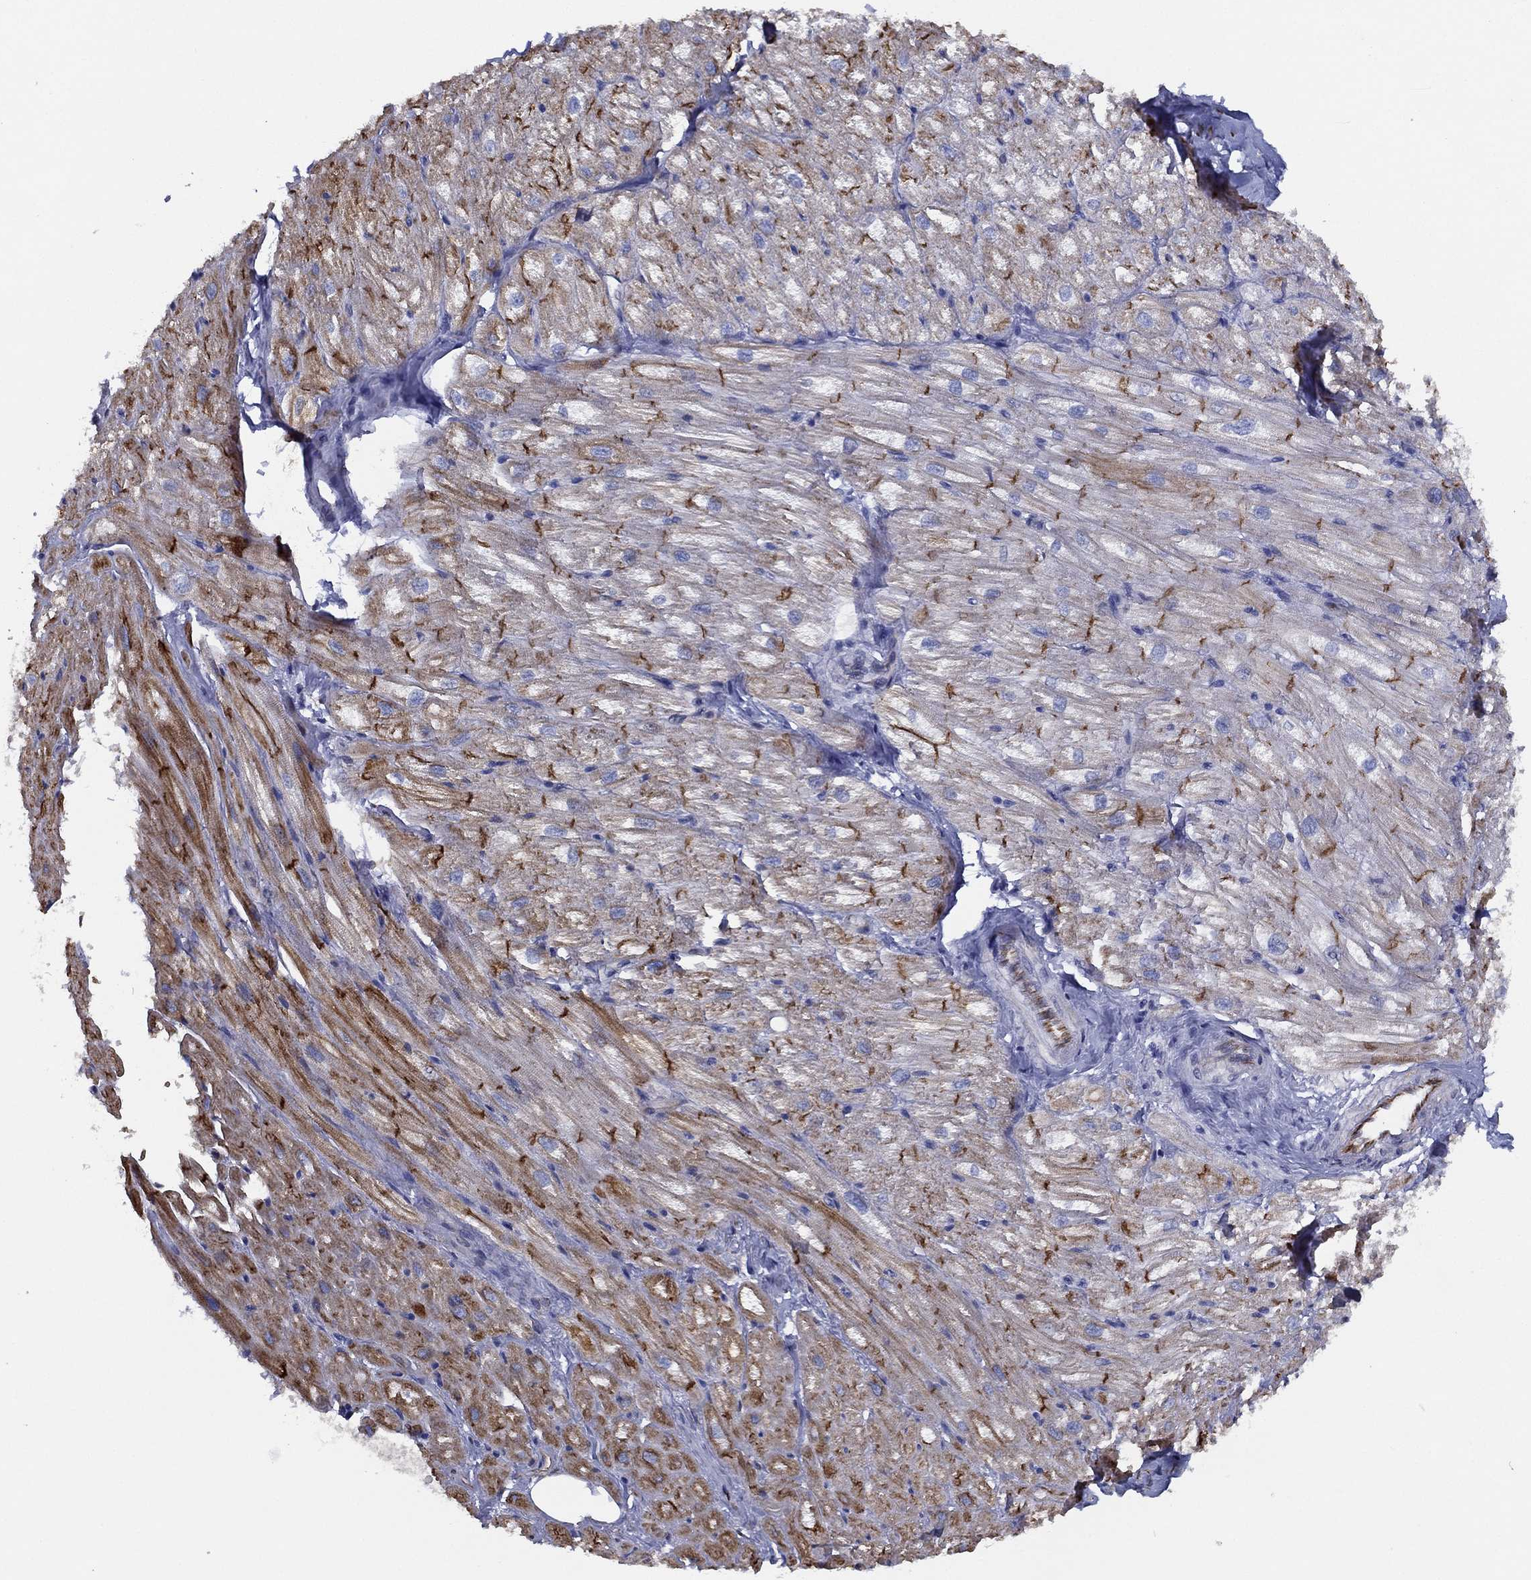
{"staining": {"intensity": "moderate", "quantity": "<25%", "location": "cytoplasmic/membranous"}, "tissue": "heart muscle", "cell_type": "Cardiomyocytes", "image_type": "normal", "snomed": [{"axis": "morphology", "description": "Normal tissue, NOS"}, {"axis": "topography", "description": "Heart"}], "caption": "Immunohistochemical staining of normal human heart muscle demonstrates low levels of moderate cytoplasmic/membranous staining in approximately <25% of cardiomyocytes.", "gene": "MAS1", "patient": {"sex": "male", "age": 57}}